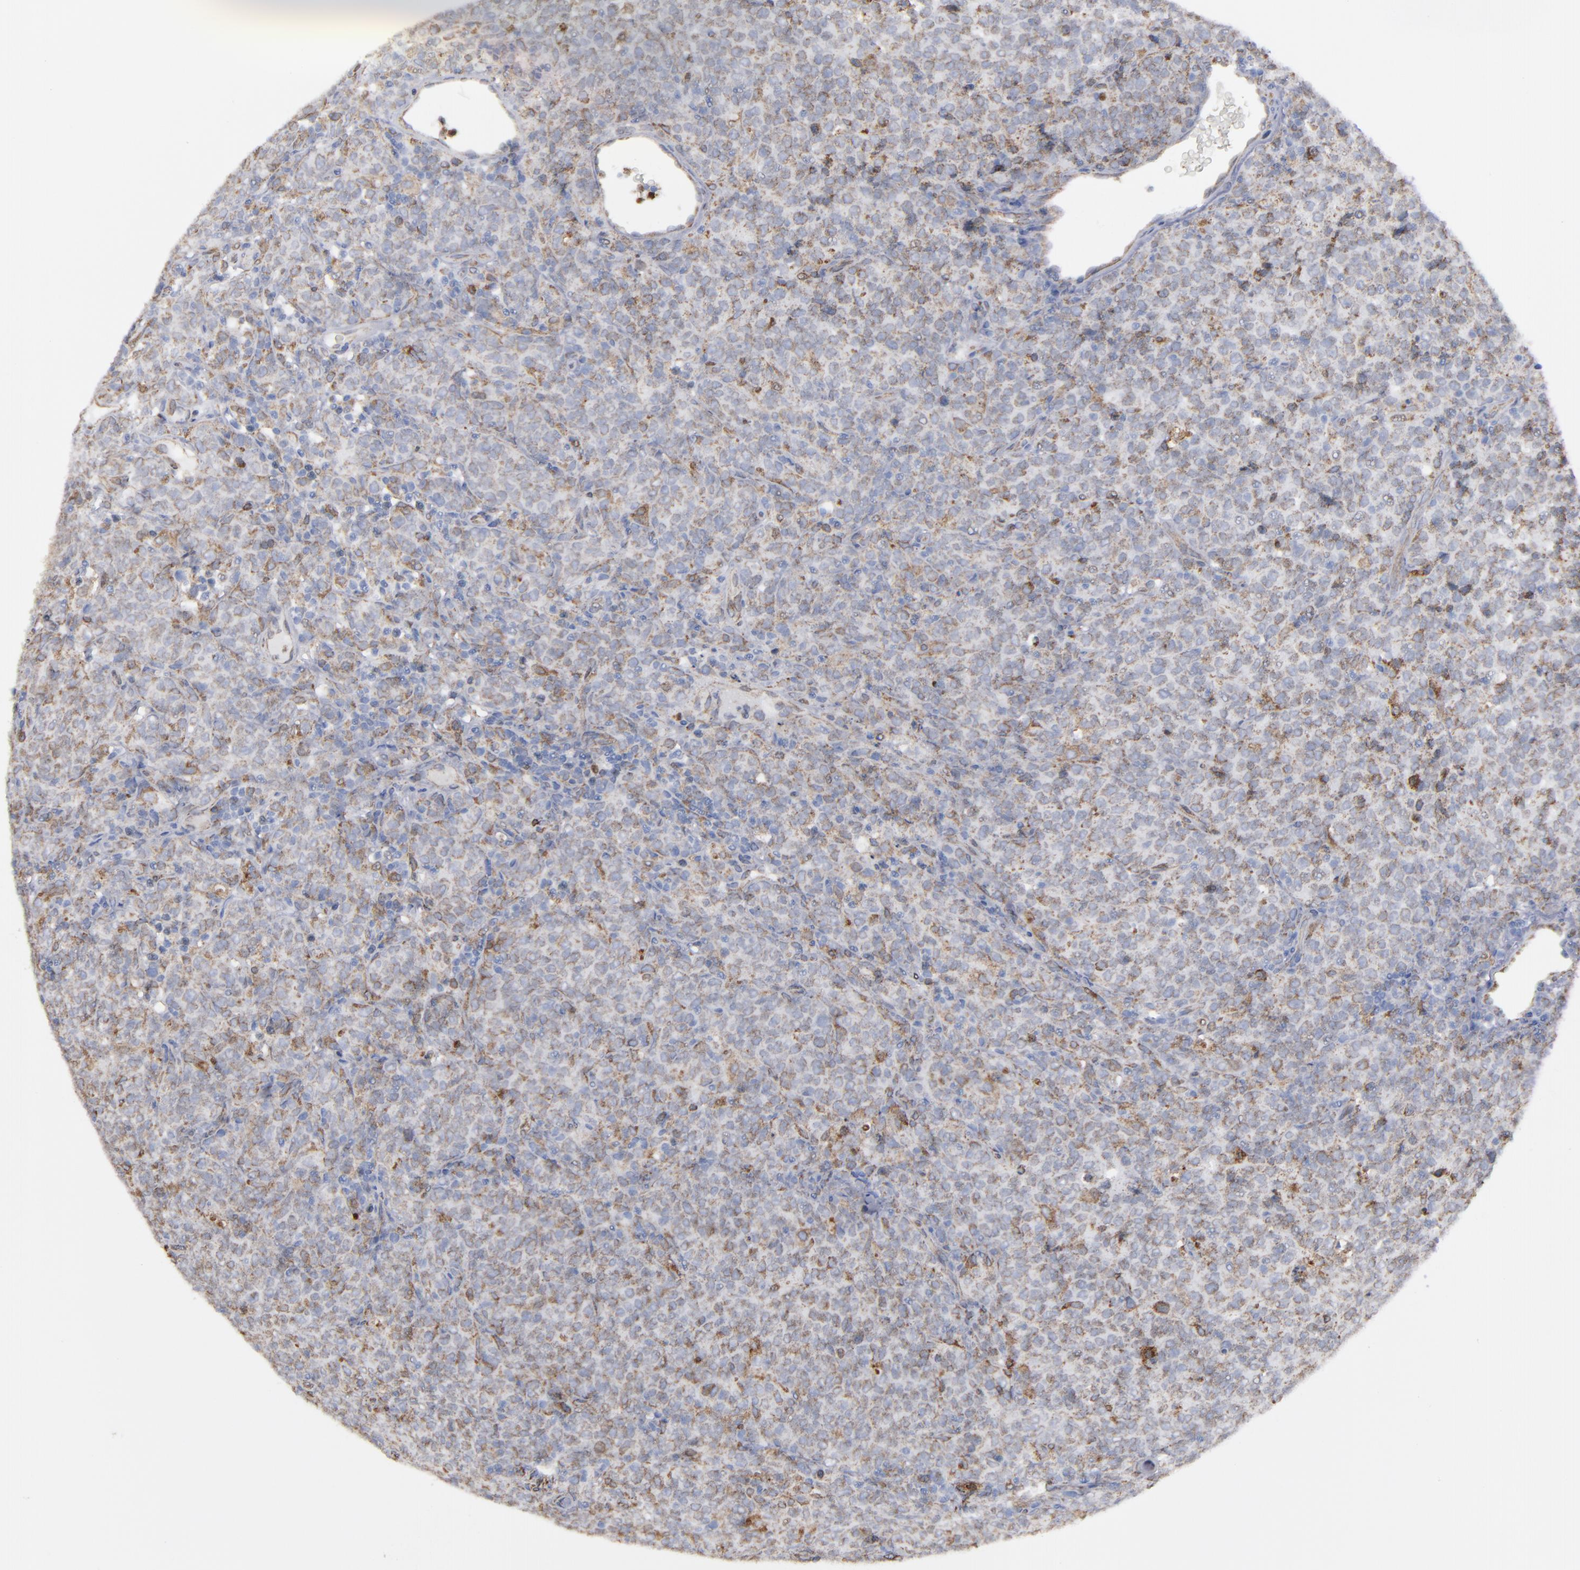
{"staining": {"intensity": "moderate", "quantity": "<25%", "location": "cytoplasmic/membranous"}, "tissue": "lymphoma", "cell_type": "Tumor cells", "image_type": "cancer", "snomed": [{"axis": "morphology", "description": "Malignant lymphoma, non-Hodgkin's type, High grade"}, {"axis": "topography", "description": "Tonsil"}], "caption": "Protein expression analysis of malignant lymphoma, non-Hodgkin's type (high-grade) reveals moderate cytoplasmic/membranous staining in about <25% of tumor cells. (DAB (3,3'-diaminobenzidine) = brown stain, brightfield microscopy at high magnification).", "gene": "ERLIN2", "patient": {"sex": "female", "age": 36}}